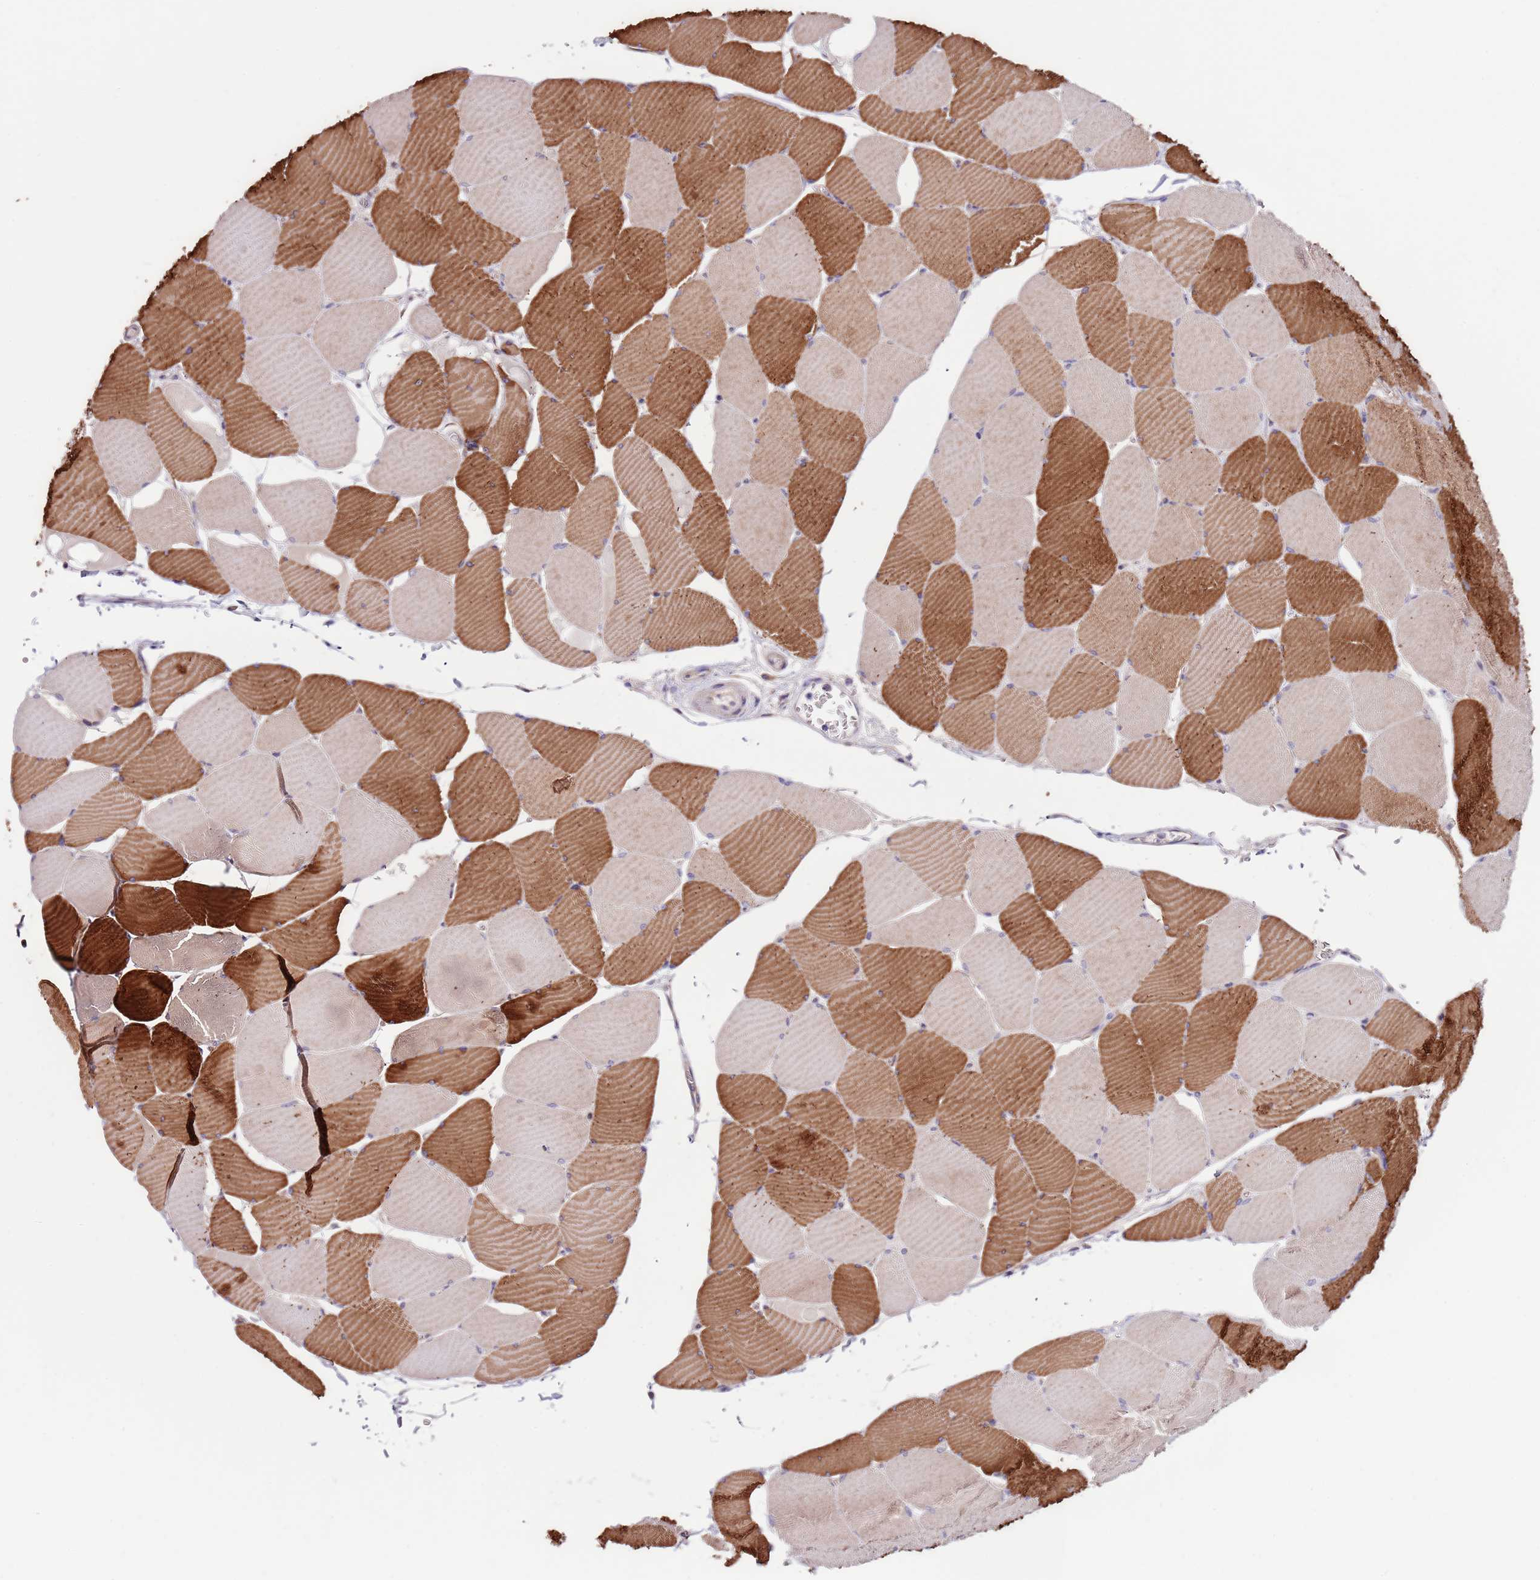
{"staining": {"intensity": "strong", "quantity": "25%-75%", "location": "cytoplasmic/membranous"}, "tissue": "skeletal muscle", "cell_type": "Myocytes", "image_type": "normal", "snomed": [{"axis": "morphology", "description": "Normal tissue, NOS"}, {"axis": "topography", "description": "Skeletal muscle"}, {"axis": "topography", "description": "Head-Neck"}], "caption": "The image displays a brown stain indicating the presence of a protein in the cytoplasmic/membranous of myocytes in skeletal muscle.", "gene": "SMG1", "patient": {"sex": "male", "age": 66}}